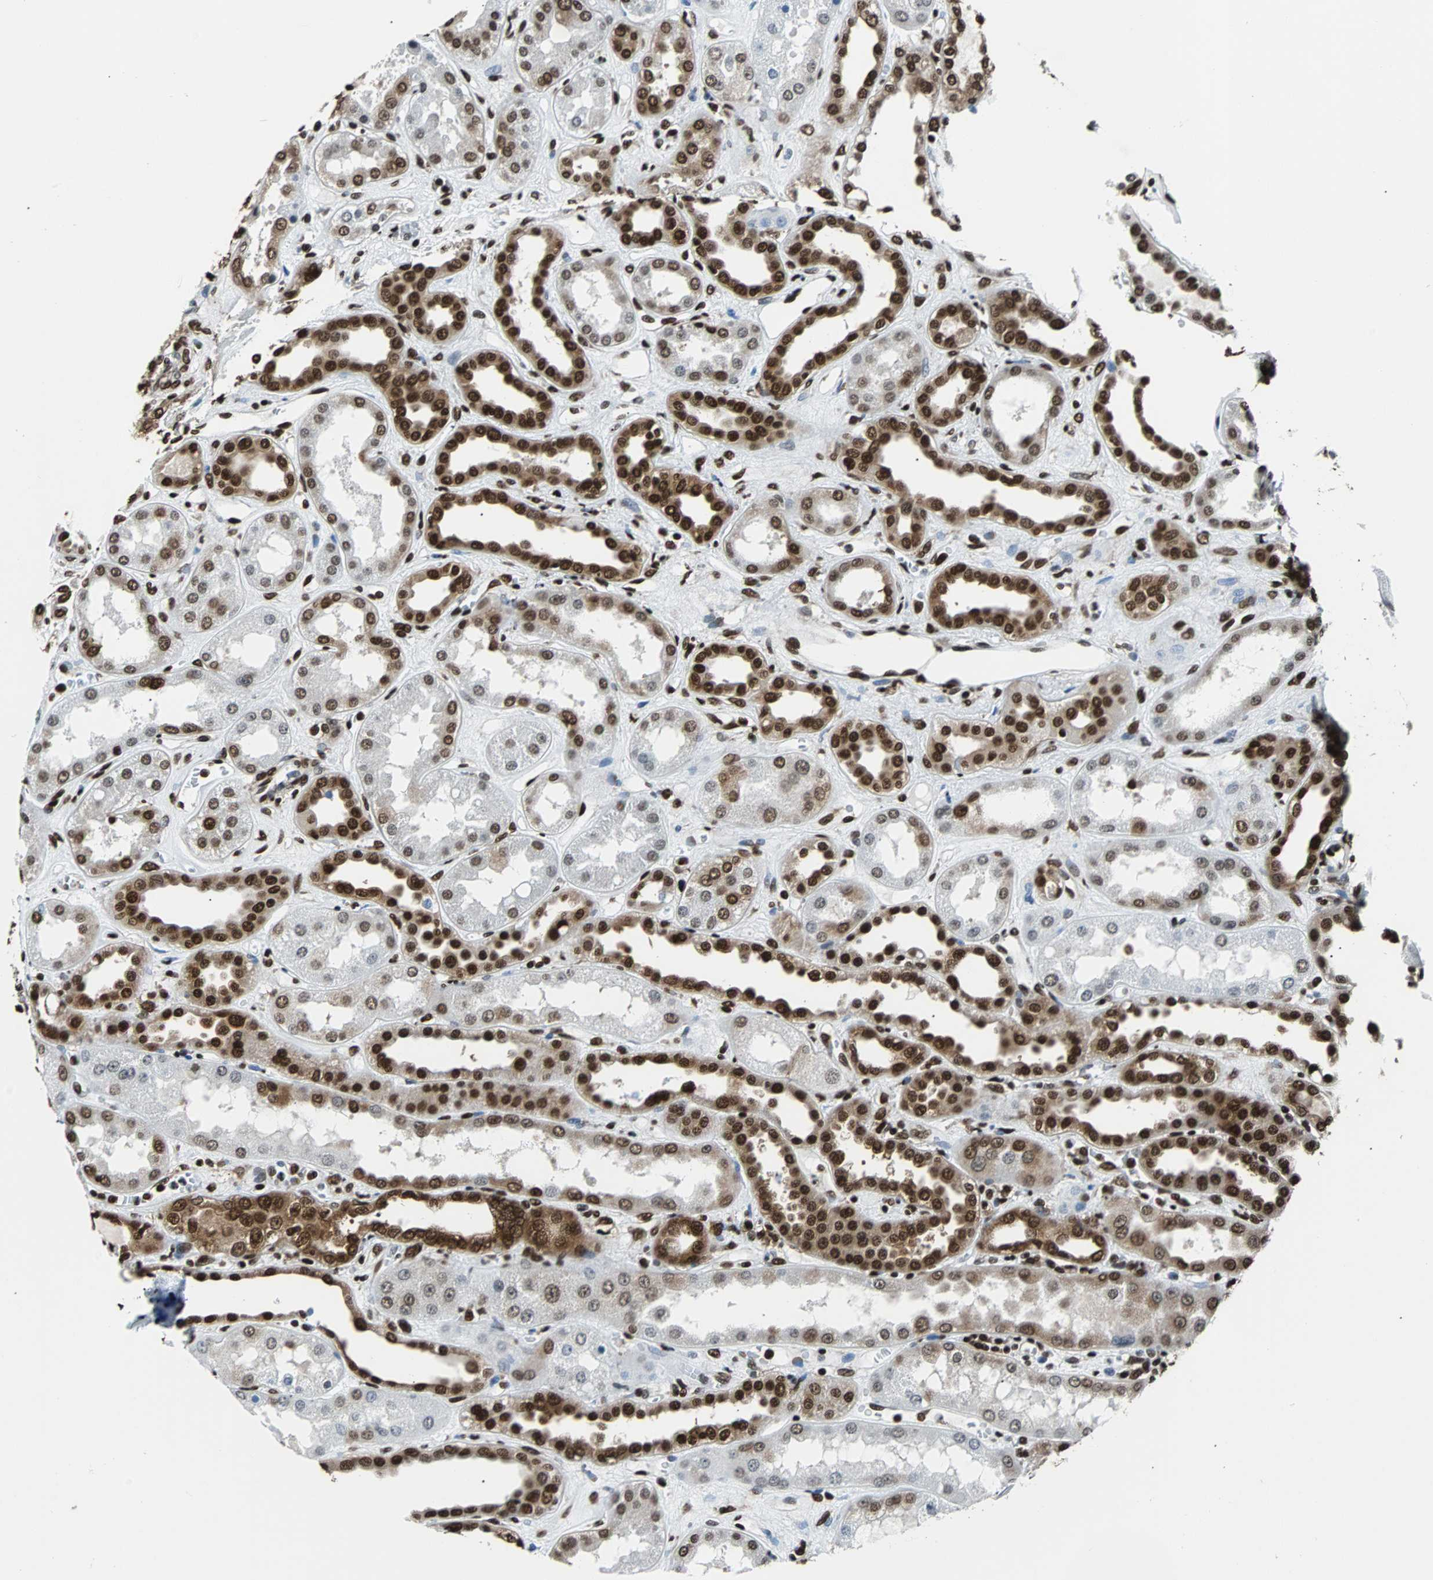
{"staining": {"intensity": "strong", "quantity": ">75%", "location": "nuclear"}, "tissue": "kidney", "cell_type": "Cells in glomeruli", "image_type": "normal", "snomed": [{"axis": "morphology", "description": "Normal tissue, NOS"}, {"axis": "topography", "description": "Kidney"}], "caption": "Human kidney stained with a brown dye displays strong nuclear positive positivity in approximately >75% of cells in glomeruli.", "gene": "FUBP1", "patient": {"sex": "male", "age": 59}}